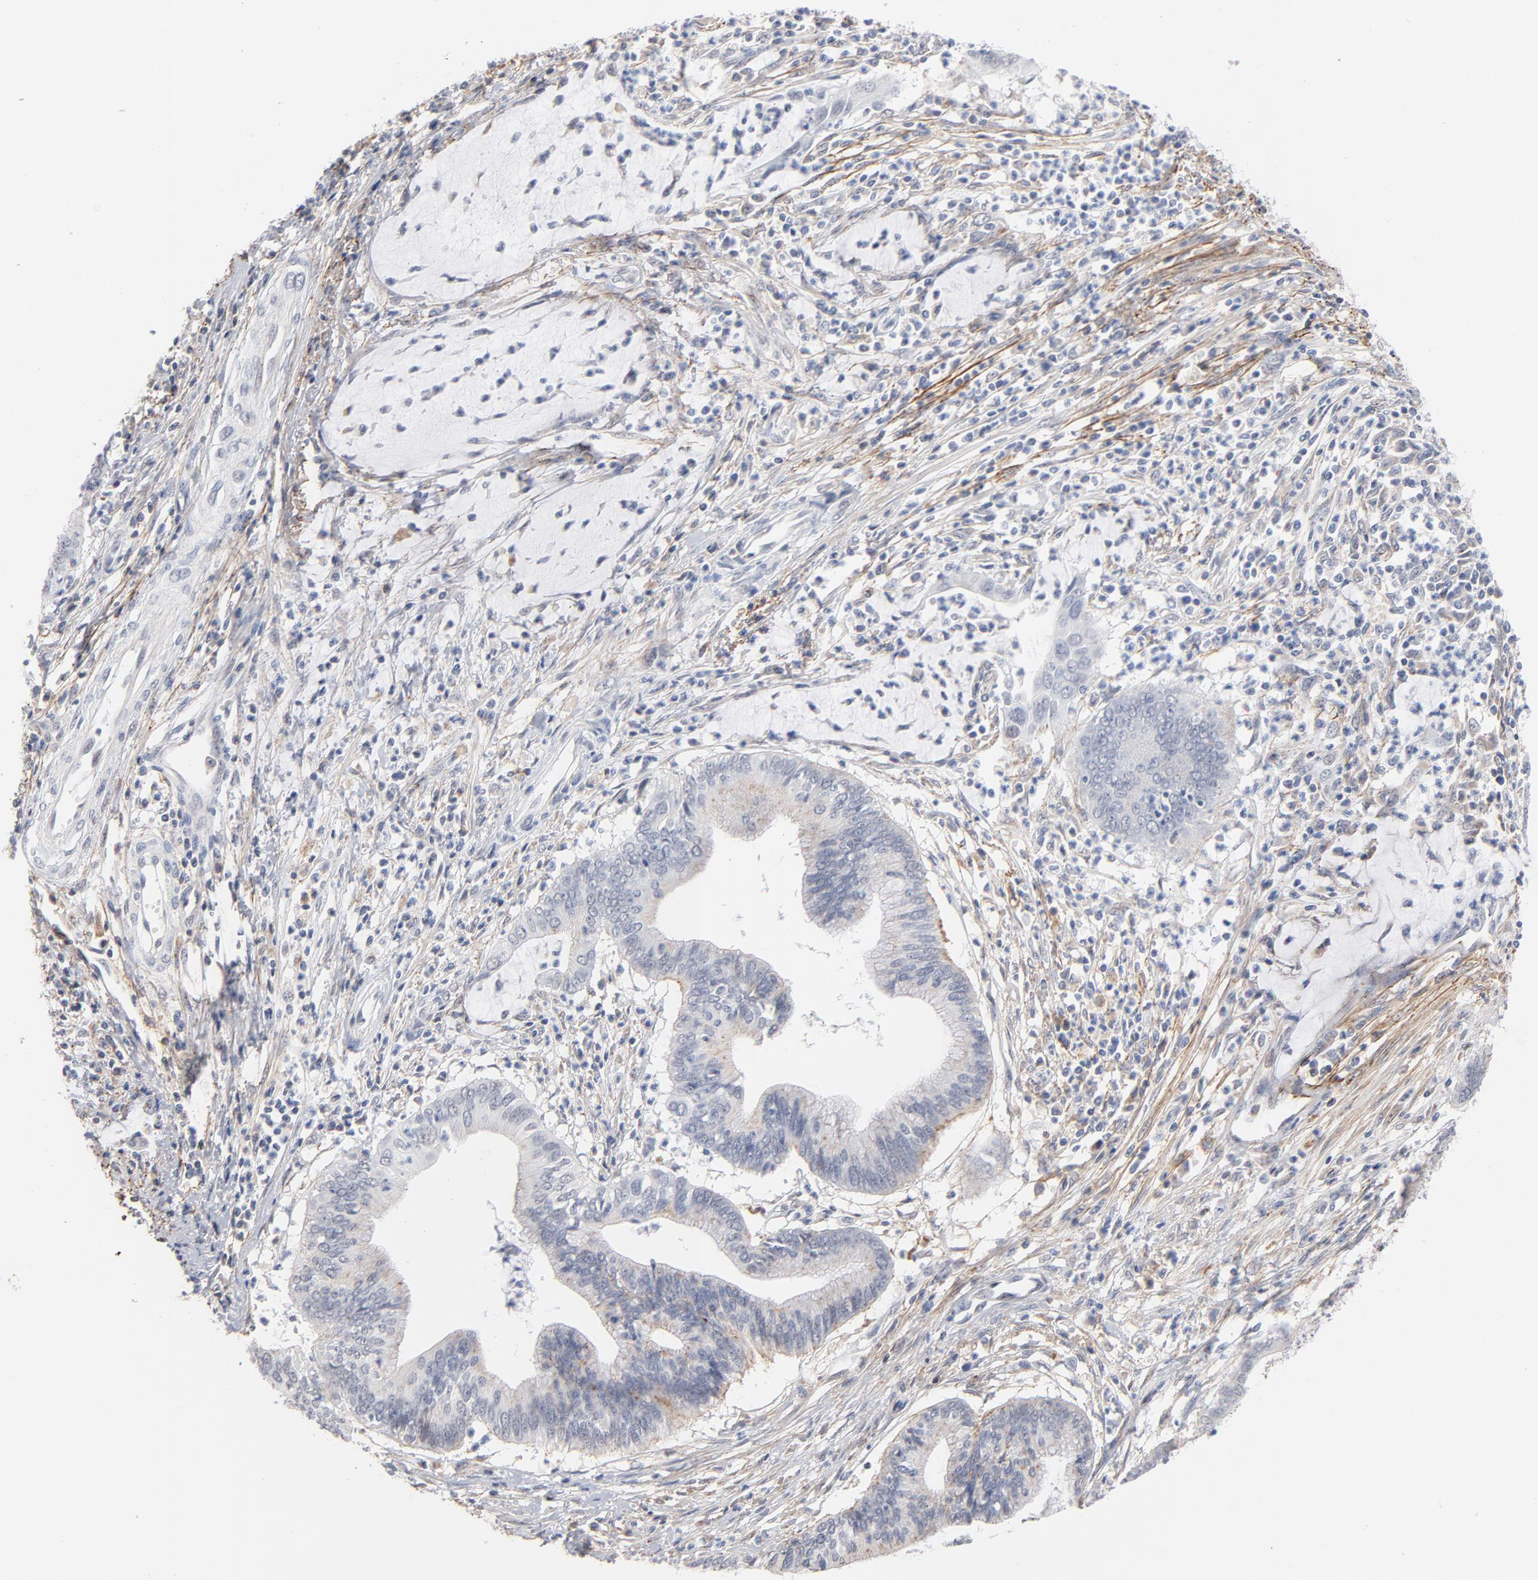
{"staining": {"intensity": "weak", "quantity": "<25%", "location": "cytoplasmic/membranous"}, "tissue": "cervical cancer", "cell_type": "Tumor cells", "image_type": "cancer", "snomed": [{"axis": "morphology", "description": "Adenocarcinoma, NOS"}, {"axis": "topography", "description": "Cervix"}], "caption": "High magnification brightfield microscopy of cervical cancer stained with DAB (3,3'-diaminobenzidine) (brown) and counterstained with hematoxylin (blue): tumor cells show no significant positivity.", "gene": "LTBP2", "patient": {"sex": "female", "age": 36}}